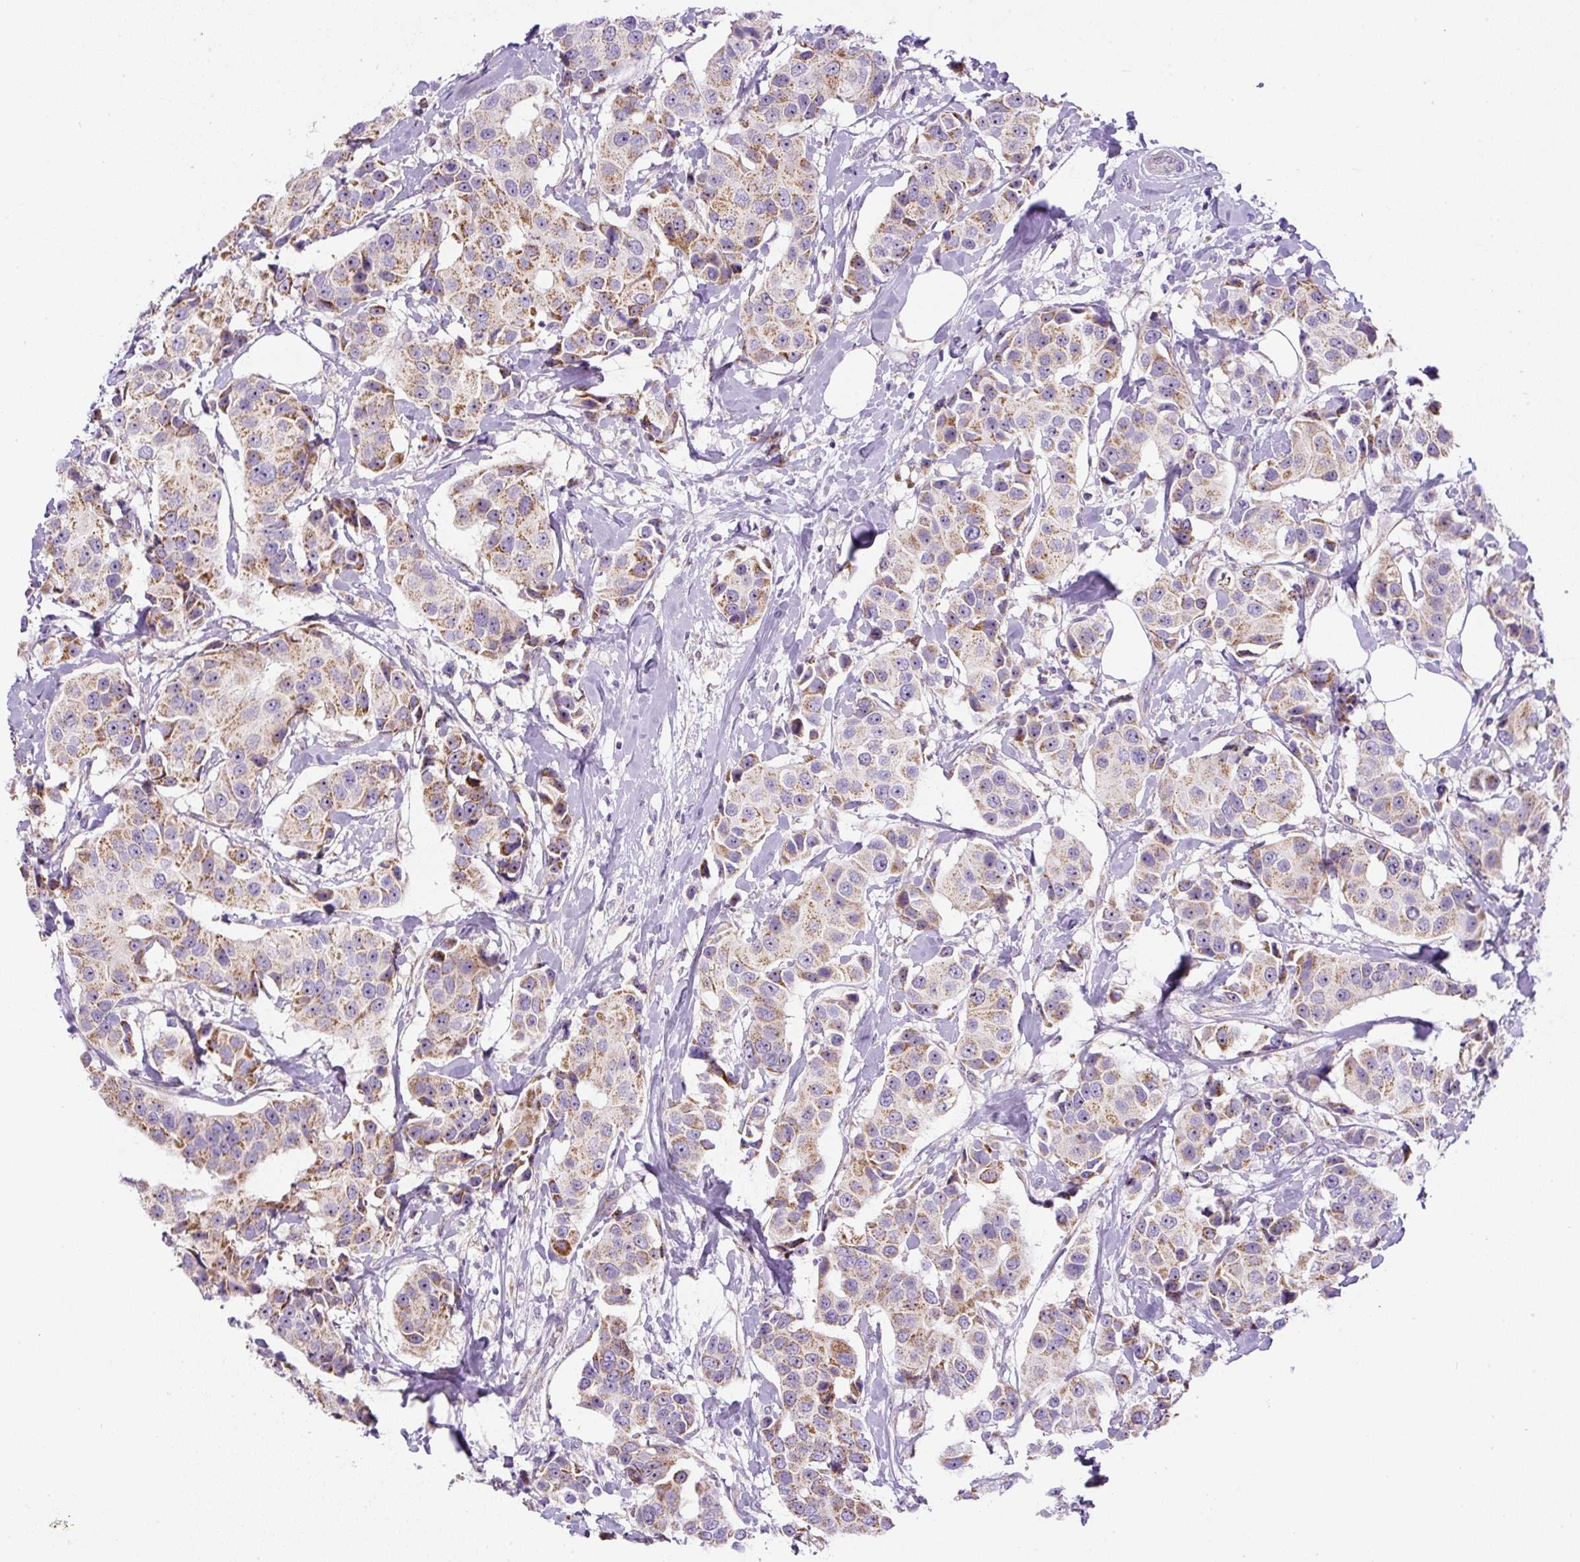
{"staining": {"intensity": "moderate", "quantity": "25%-75%", "location": "cytoplasmic/membranous"}, "tissue": "breast cancer", "cell_type": "Tumor cells", "image_type": "cancer", "snomed": [{"axis": "morphology", "description": "Normal tissue, NOS"}, {"axis": "morphology", "description": "Duct carcinoma"}, {"axis": "topography", "description": "Breast"}], "caption": "Approximately 25%-75% of tumor cells in breast infiltrating ductal carcinoma display moderate cytoplasmic/membranous protein expression as visualized by brown immunohistochemical staining.", "gene": "ZNF596", "patient": {"sex": "female", "age": 39}}